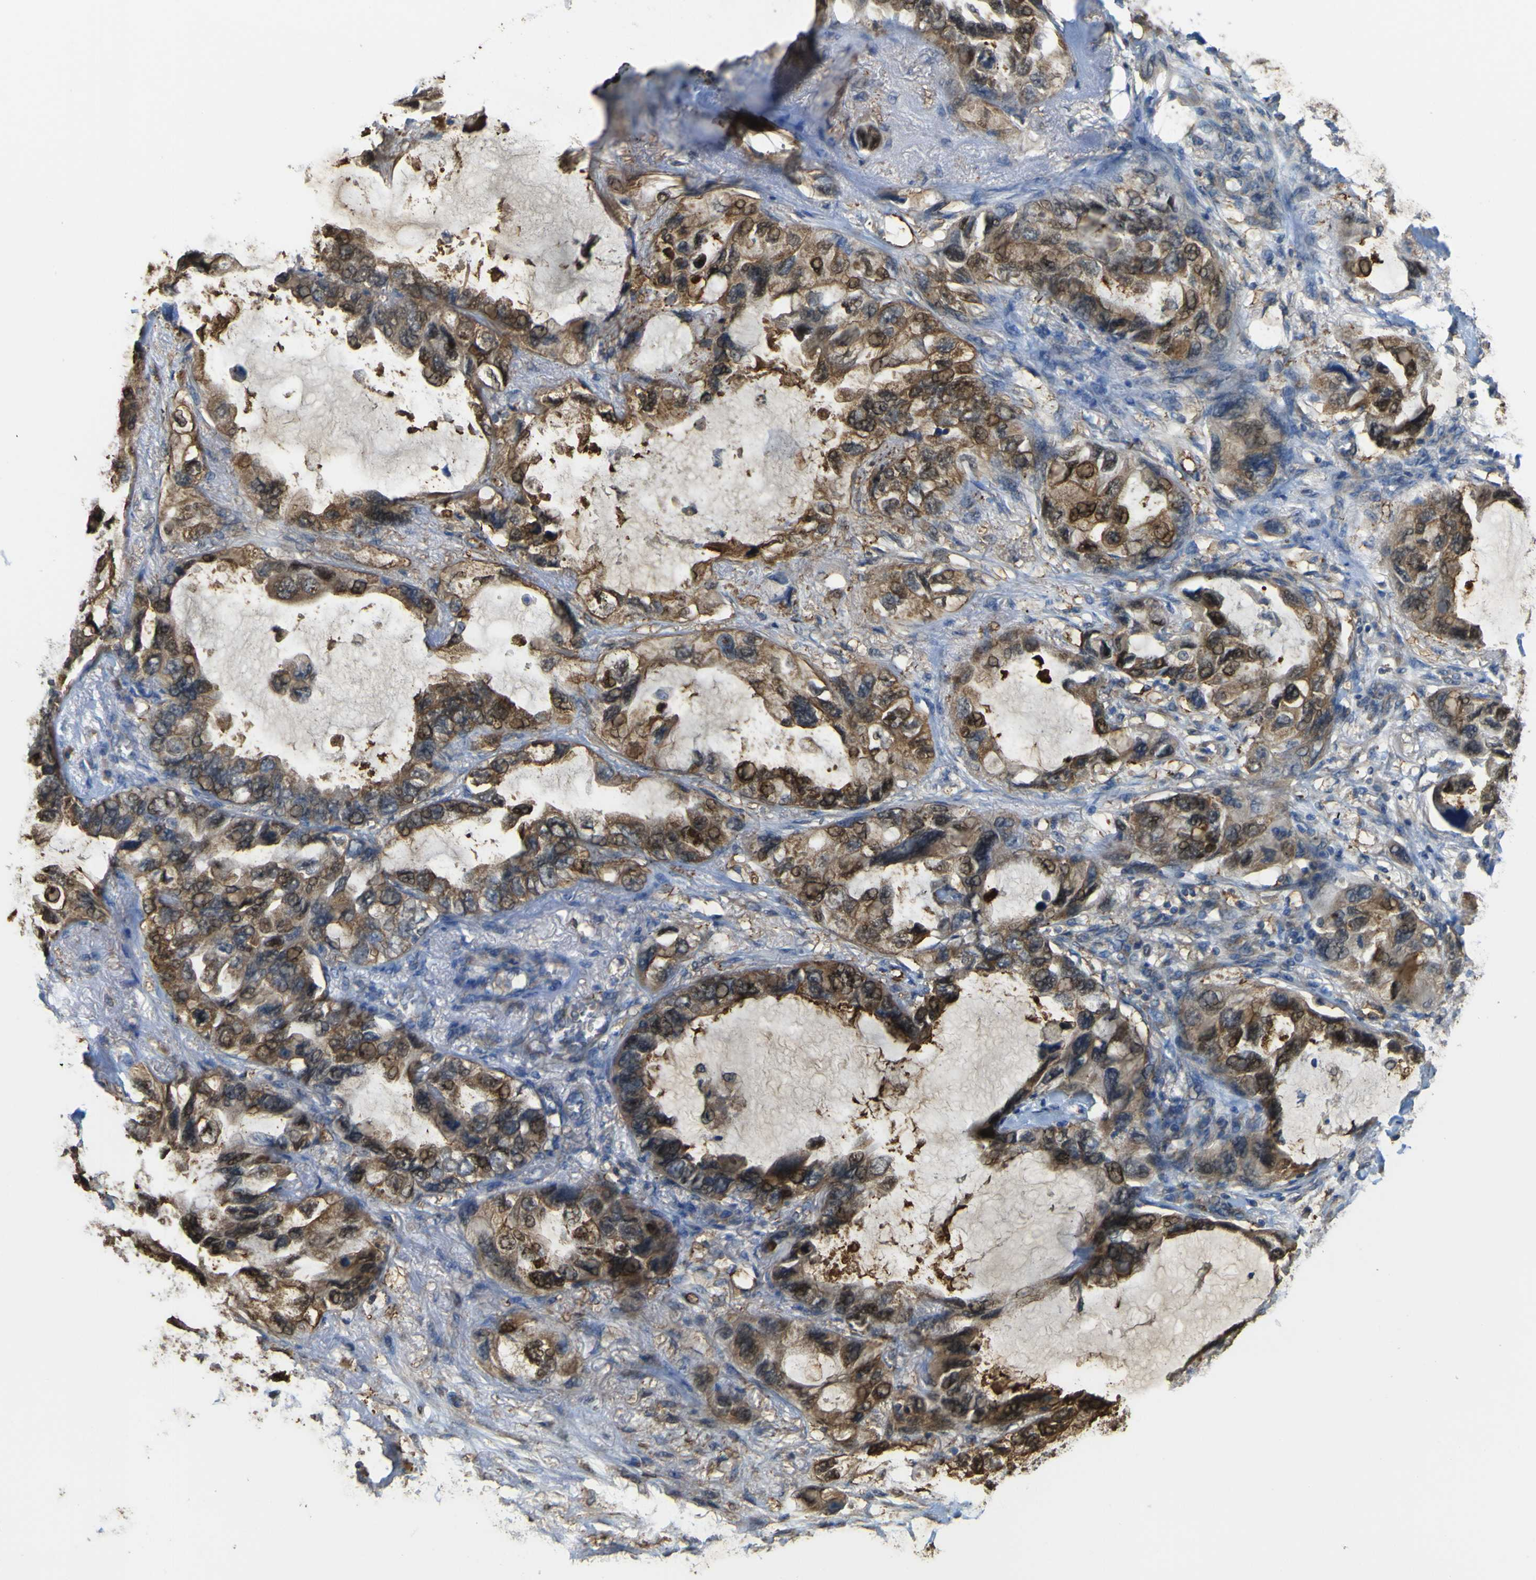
{"staining": {"intensity": "moderate", "quantity": ">75%", "location": "cytoplasmic/membranous,nuclear"}, "tissue": "lung cancer", "cell_type": "Tumor cells", "image_type": "cancer", "snomed": [{"axis": "morphology", "description": "Squamous cell carcinoma, NOS"}, {"axis": "topography", "description": "Lung"}], "caption": "Immunohistochemistry (IHC) staining of squamous cell carcinoma (lung), which demonstrates medium levels of moderate cytoplasmic/membranous and nuclear positivity in about >75% of tumor cells indicating moderate cytoplasmic/membranous and nuclear protein expression. The staining was performed using DAB (3,3'-diaminobenzidine) (brown) for protein detection and nuclei were counterstained in hematoxylin (blue).", "gene": "ABHD3", "patient": {"sex": "female", "age": 73}}